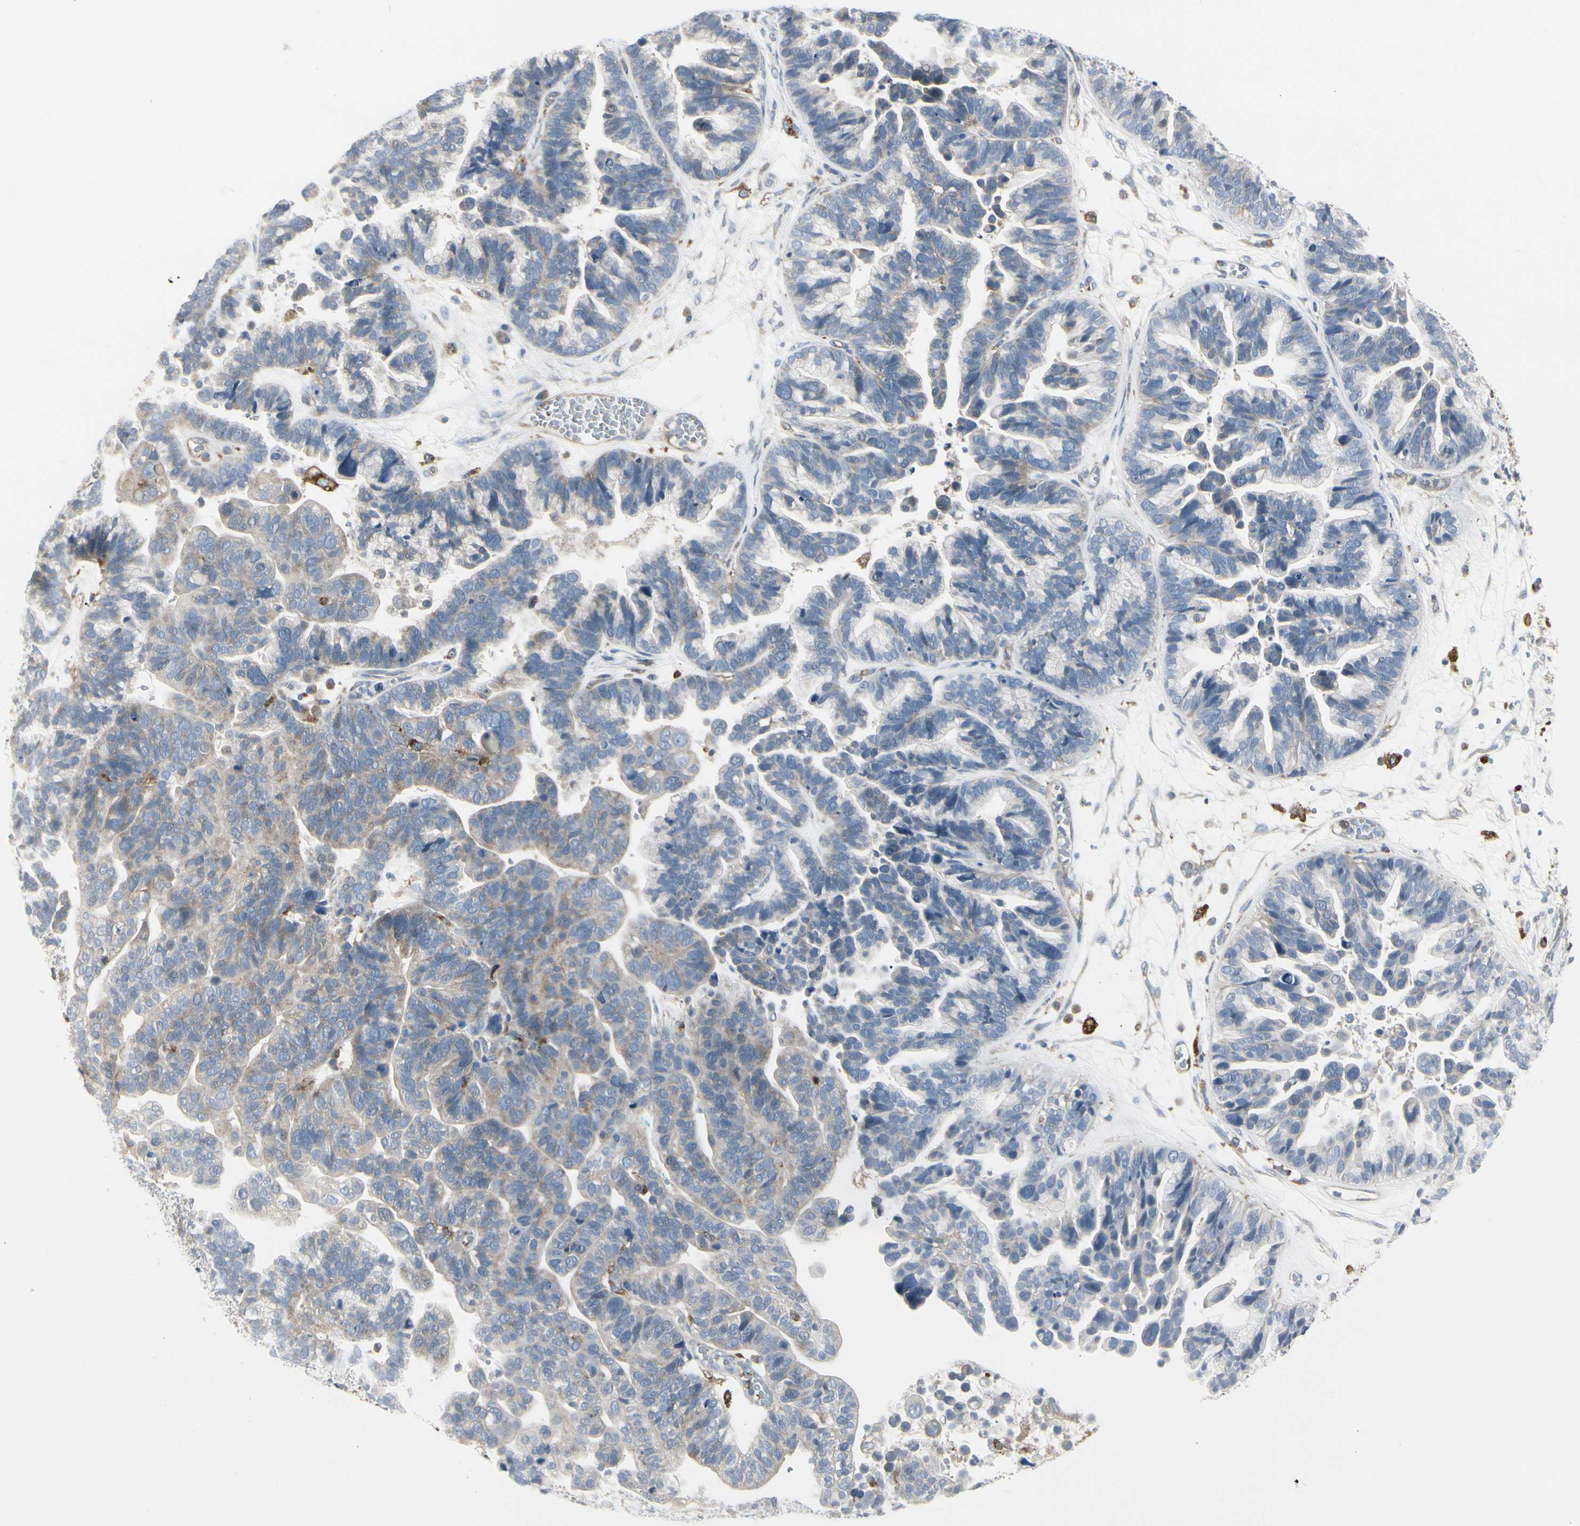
{"staining": {"intensity": "weak", "quantity": "<25%", "location": "cytoplasmic/membranous"}, "tissue": "ovarian cancer", "cell_type": "Tumor cells", "image_type": "cancer", "snomed": [{"axis": "morphology", "description": "Cystadenocarcinoma, serous, NOS"}, {"axis": "topography", "description": "Ovary"}], "caption": "Human ovarian cancer stained for a protein using immunohistochemistry (IHC) displays no positivity in tumor cells.", "gene": "ATP6V1B2", "patient": {"sex": "female", "age": 56}}